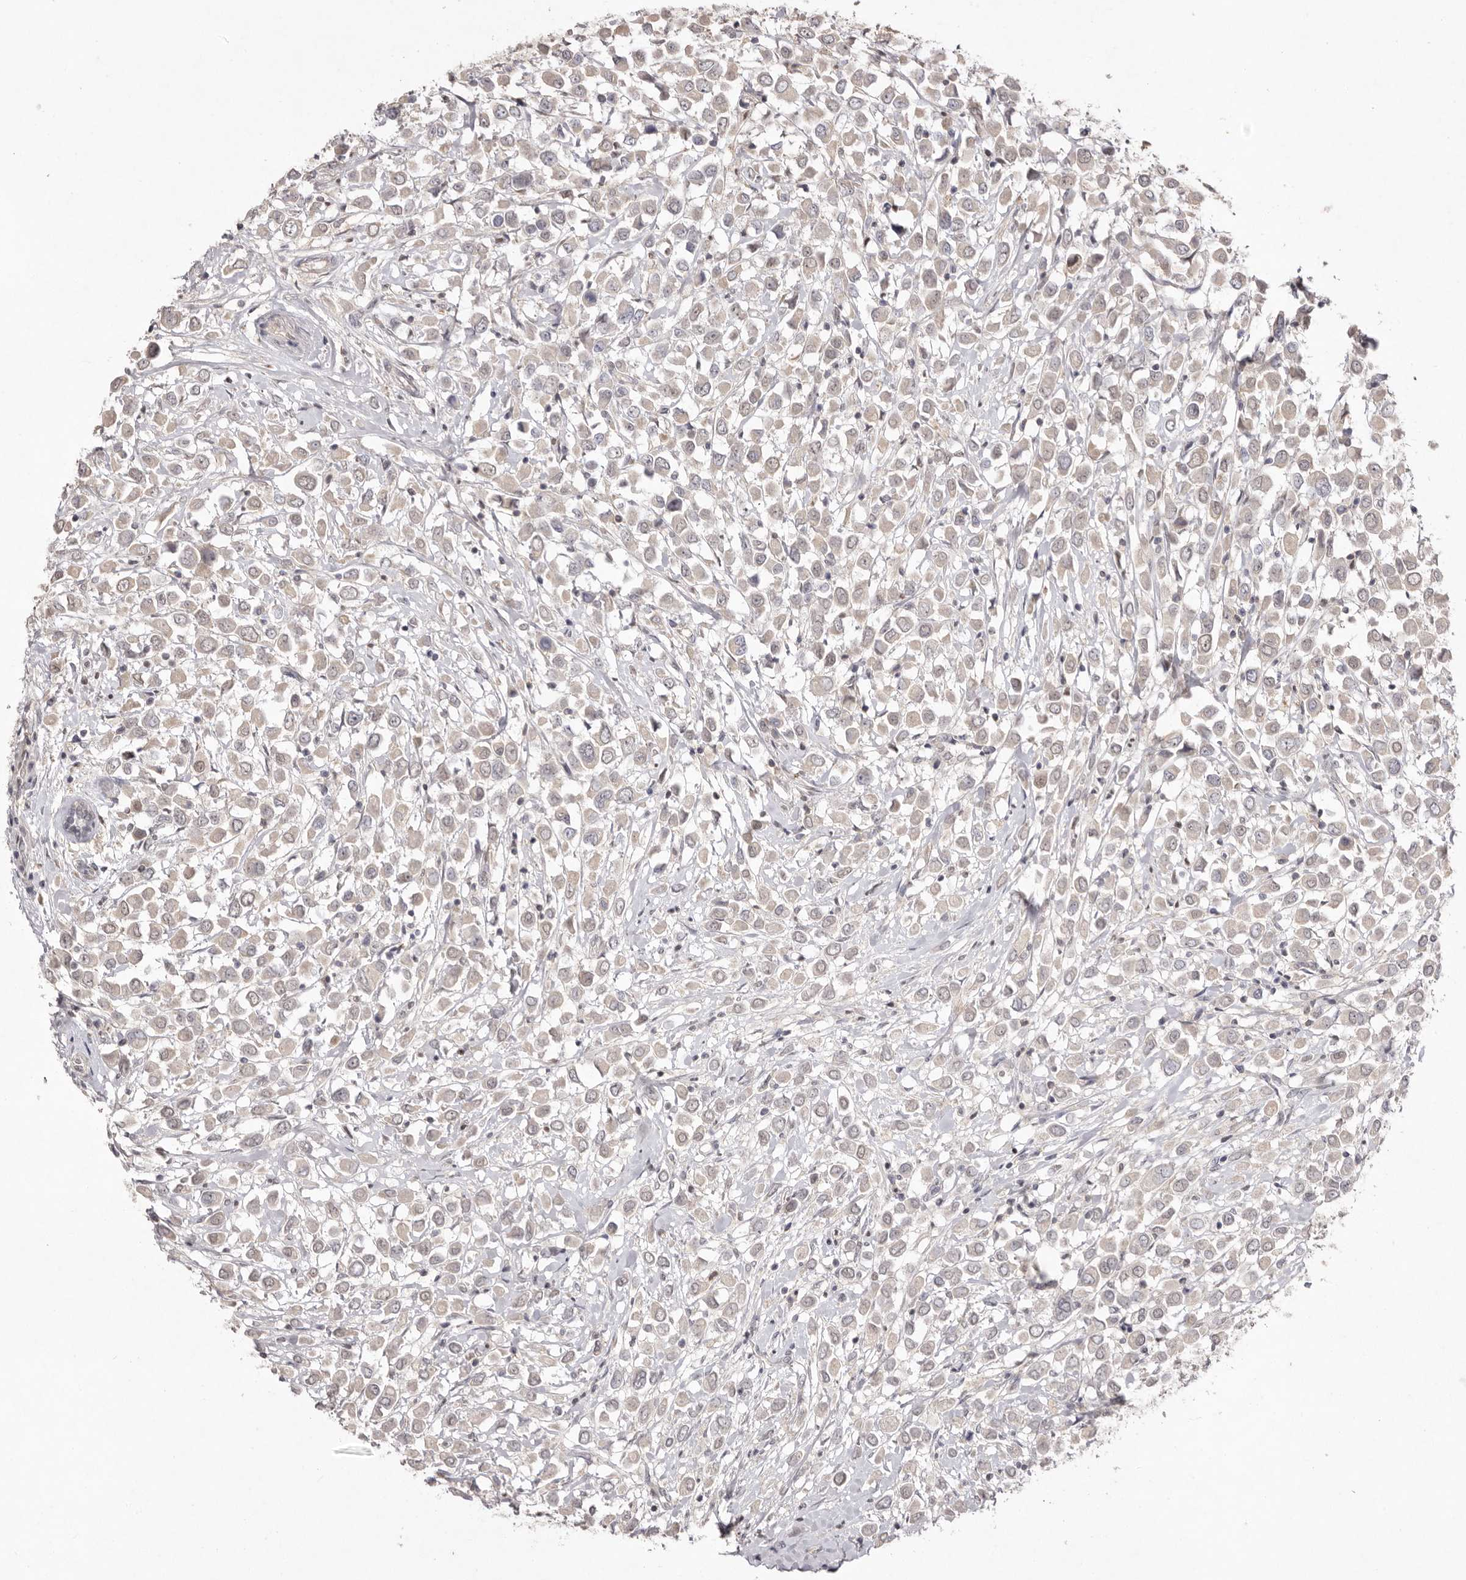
{"staining": {"intensity": "weak", "quantity": "<25%", "location": "nuclear"}, "tissue": "breast cancer", "cell_type": "Tumor cells", "image_type": "cancer", "snomed": [{"axis": "morphology", "description": "Duct carcinoma"}, {"axis": "topography", "description": "Breast"}], "caption": "This is a histopathology image of IHC staining of intraductal carcinoma (breast), which shows no positivity in tumor cells. (Stains: DAB (3,3'-diaminobenzidine) IHC with hematoxylin counter stain, Microscopy: brightfield microscopy at high magnification).", "gene": "TADA1", "patient": {"sex": "female", "age": 61}}